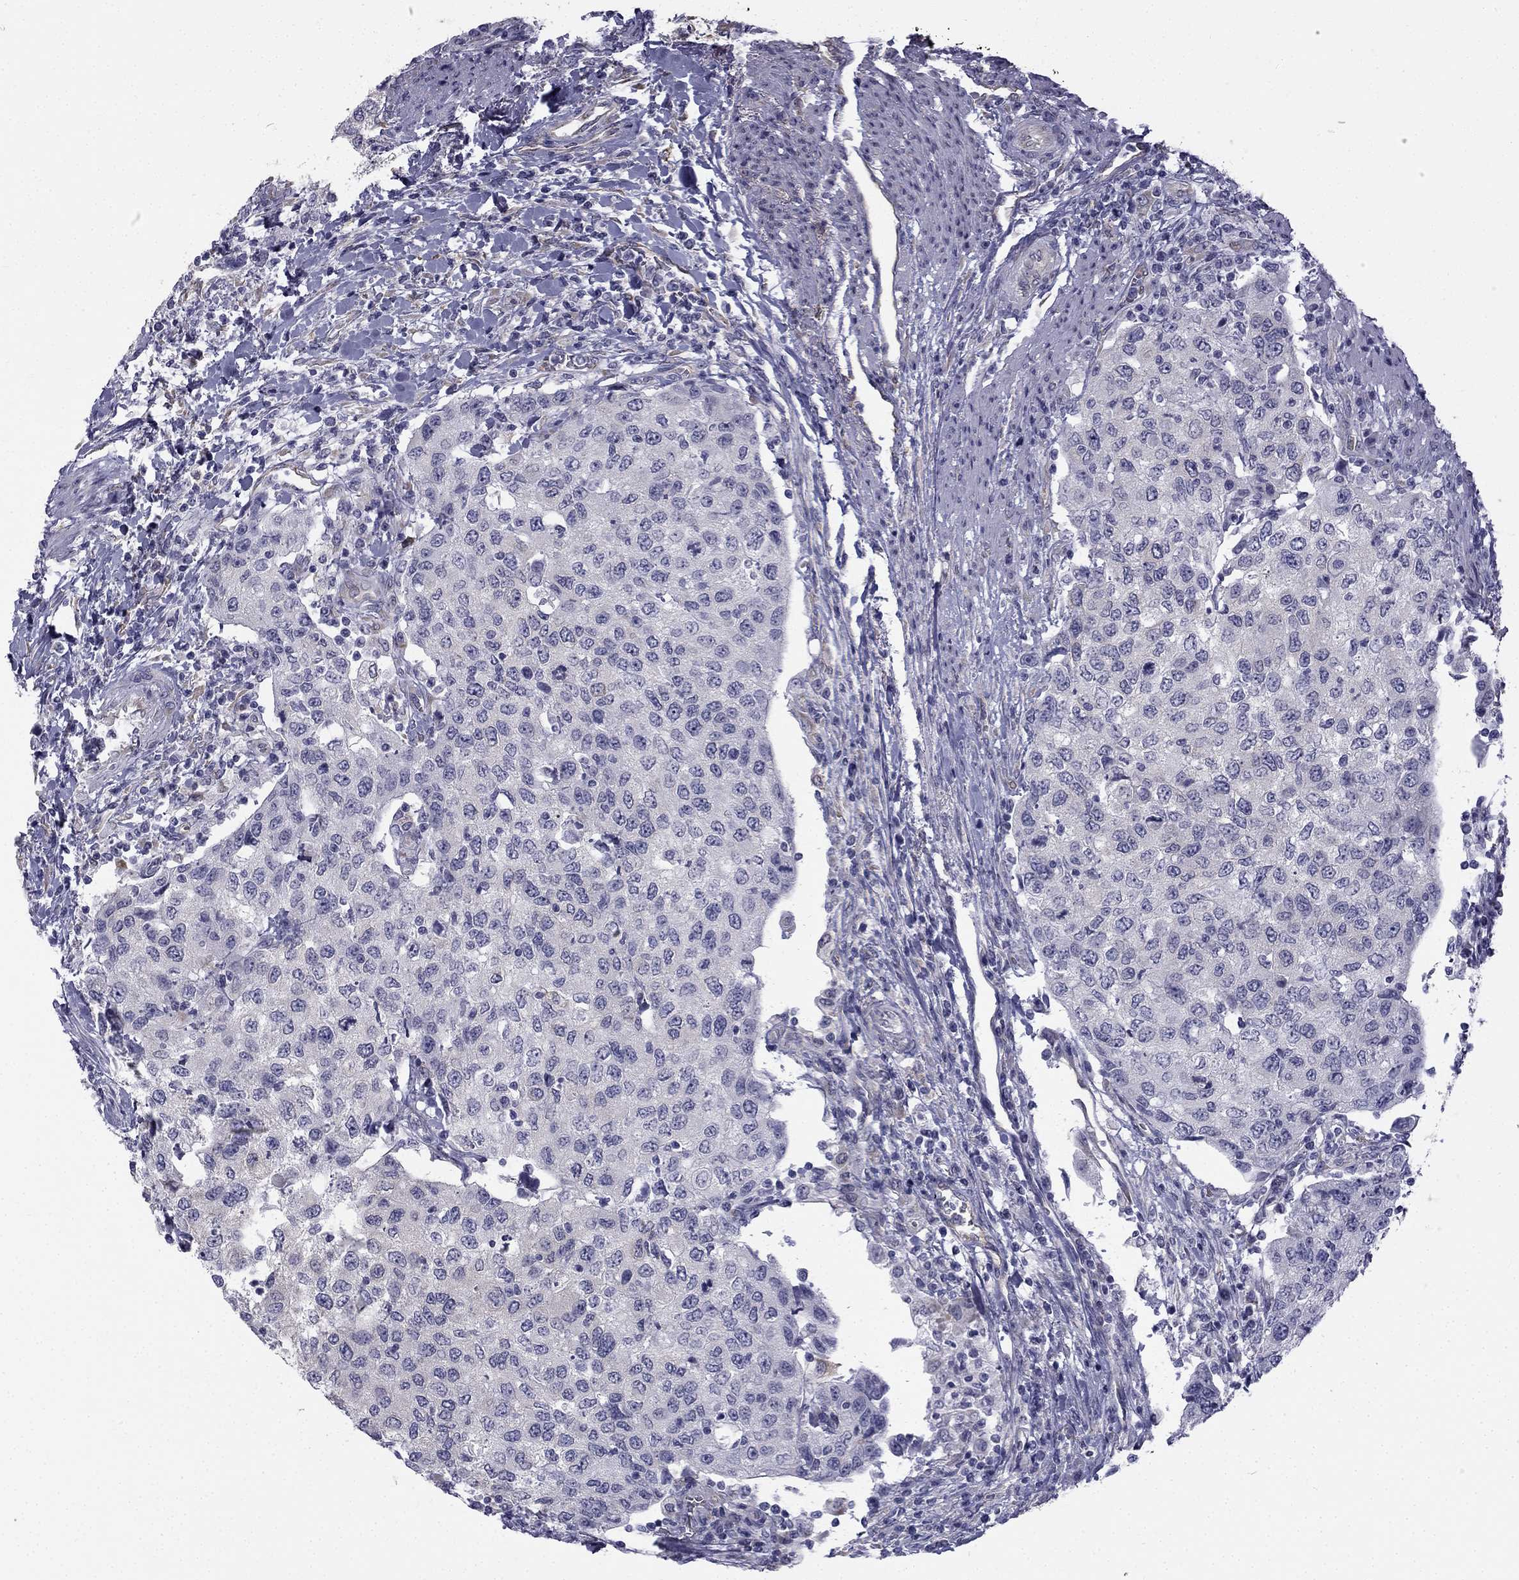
{"staining": {"intensity": "negative", "quantity": "none", "location": "none"}, "tissue": "urothelial cancer", "cell_type": "Tumor cells", "image_type": "cancer", "snomed": [{"axis": "morphology", "description": "Urothelial carcinoma, High grade"}, {"axis": "topography", "description": "Urinary bladder"}], "caption": "High magnification brightfield microscopy of urothelial cancer stained with DAB (3,3'-diaminobenzidine) (brown) and counterstained with hematoxylin (blue): tumor cells show no significant staining.", "gene": "CCDC40", "patient": {"sex": "female", "age": 78}}